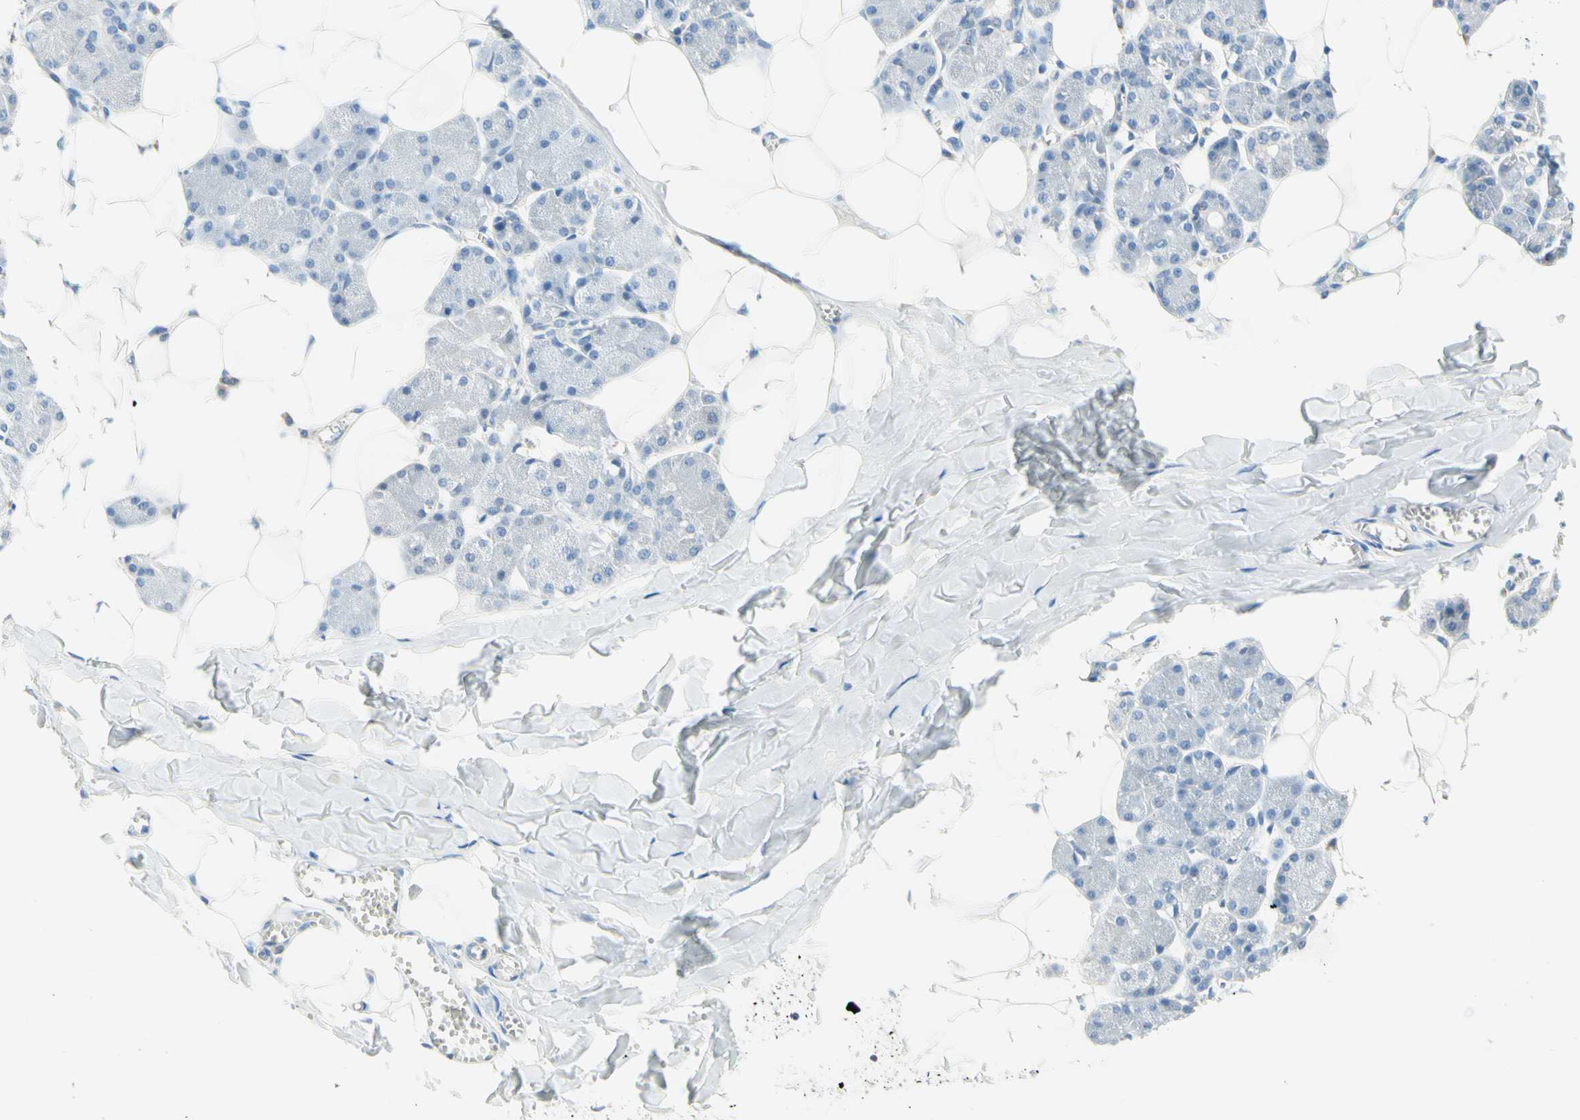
{"staining": {"intensity": "weak", "quantity": "<25%", "location": "cytoplasmic/membranous"}, "tissue": "salivary gland", "cell_type": "Glandular cells", "image_type": "normal", "snomed": [{"axis": "morphology", "description": "Normal tissue, NOS"}, {"axis": "morphology", "description": "Adenoma, NOS"}, {"axis": "topography", "description": "Salivary gland"}], "caption": "Glandular cells show no significant staining in normal salivary gland. (DAB (3,3'-diaminobenzidine) IHC with hematoxylin counter stain).", "gene": "MFF", "patient": {"sex": "female", "age": 32}}